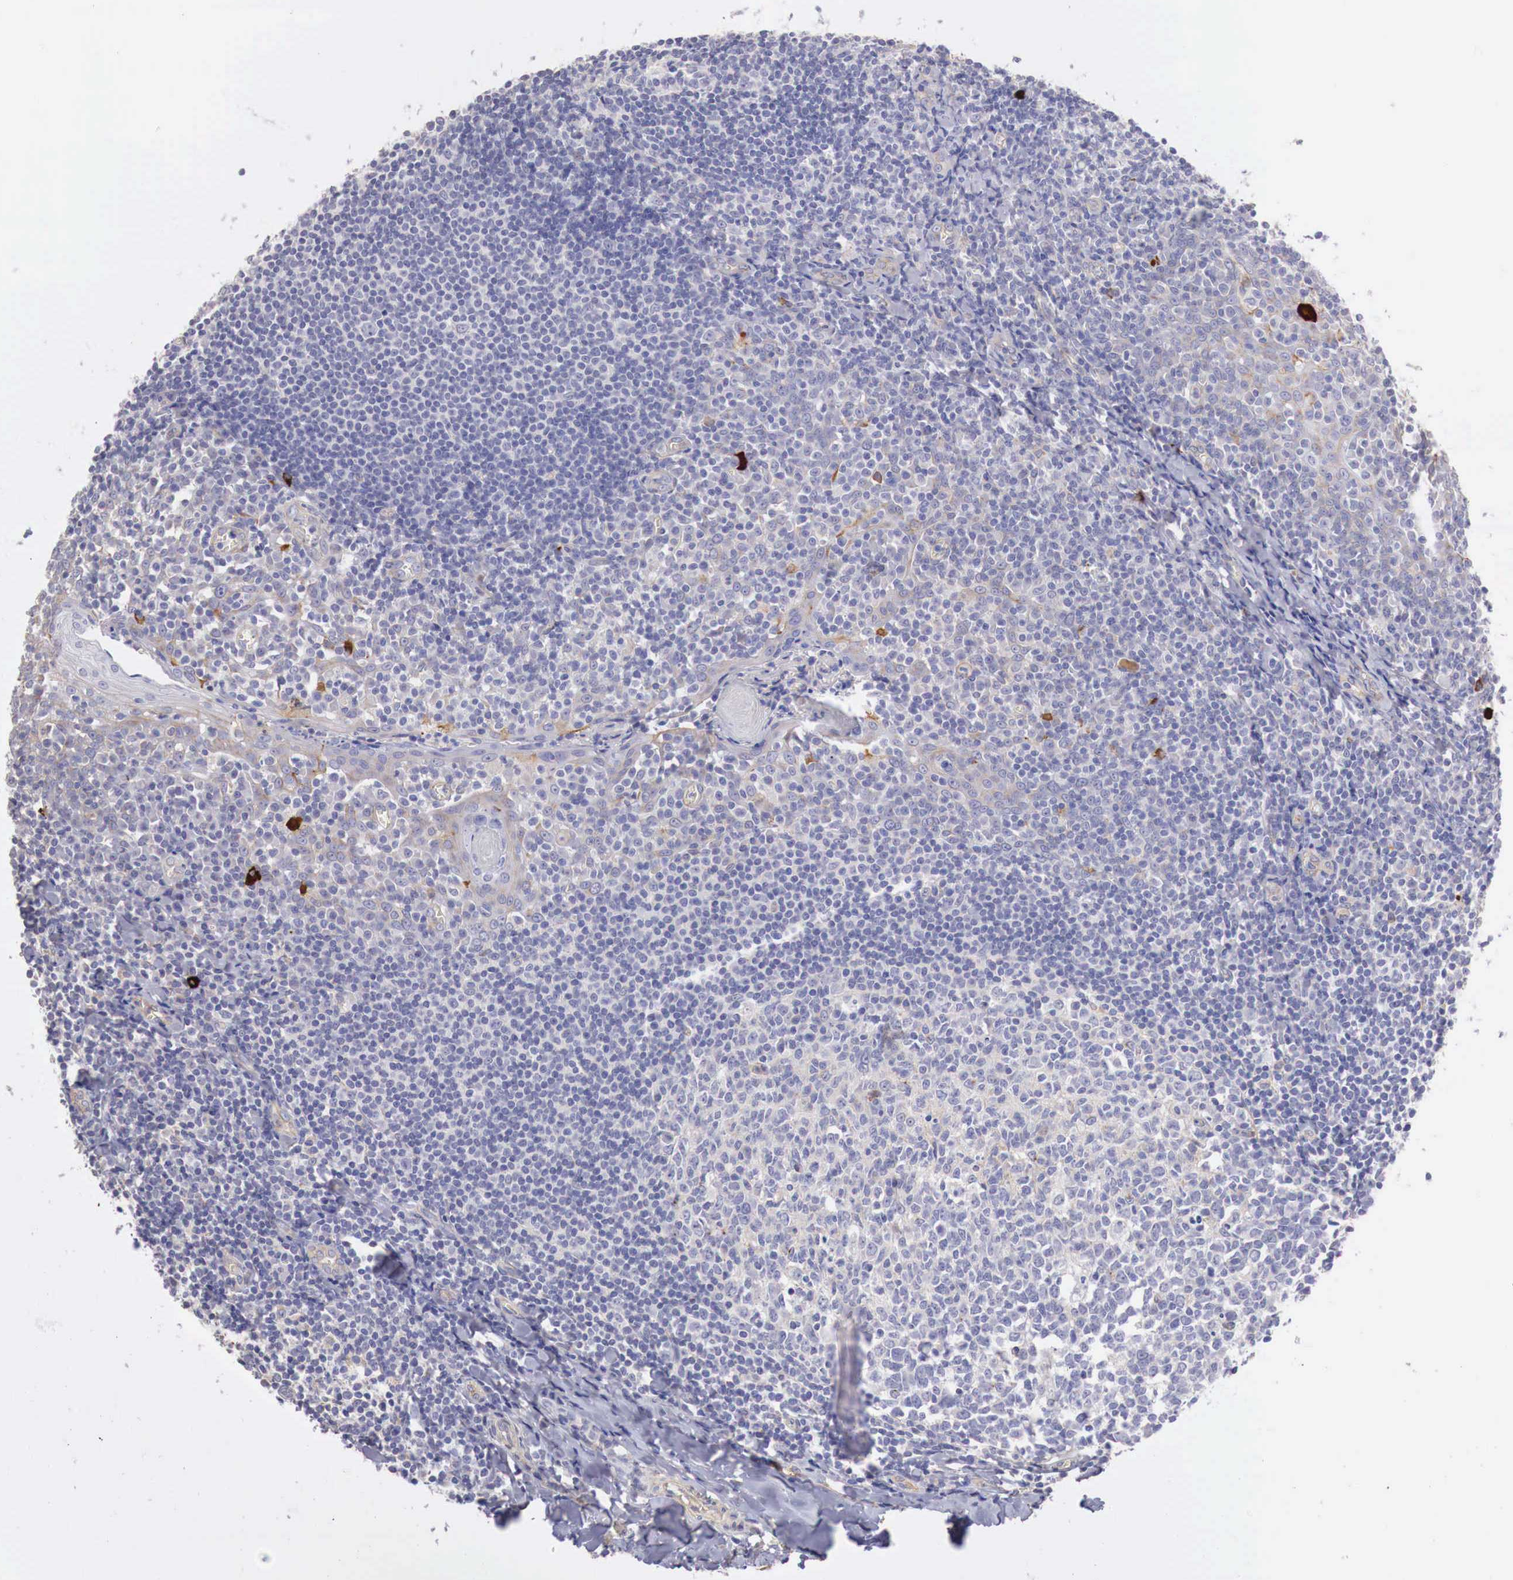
{"staining": {"intensity": "negative", "quantity": "none", "location": "none"}, "tissue": "tonsil", "cell_type": "Germinal center cells", "image_type": "normal", "snomed": [{"axis": "morphology", "description": "Normal tissue, NOS"}, {"axis": "topography", "description": "Tonsil"}], "caption": "Human tonsil stained for a protein using immunohistochemistry (IHC) displays no expression in germinal center cells.", "gene": "KLHDC7B", "patient": {"sex": "female", "age": 41}}